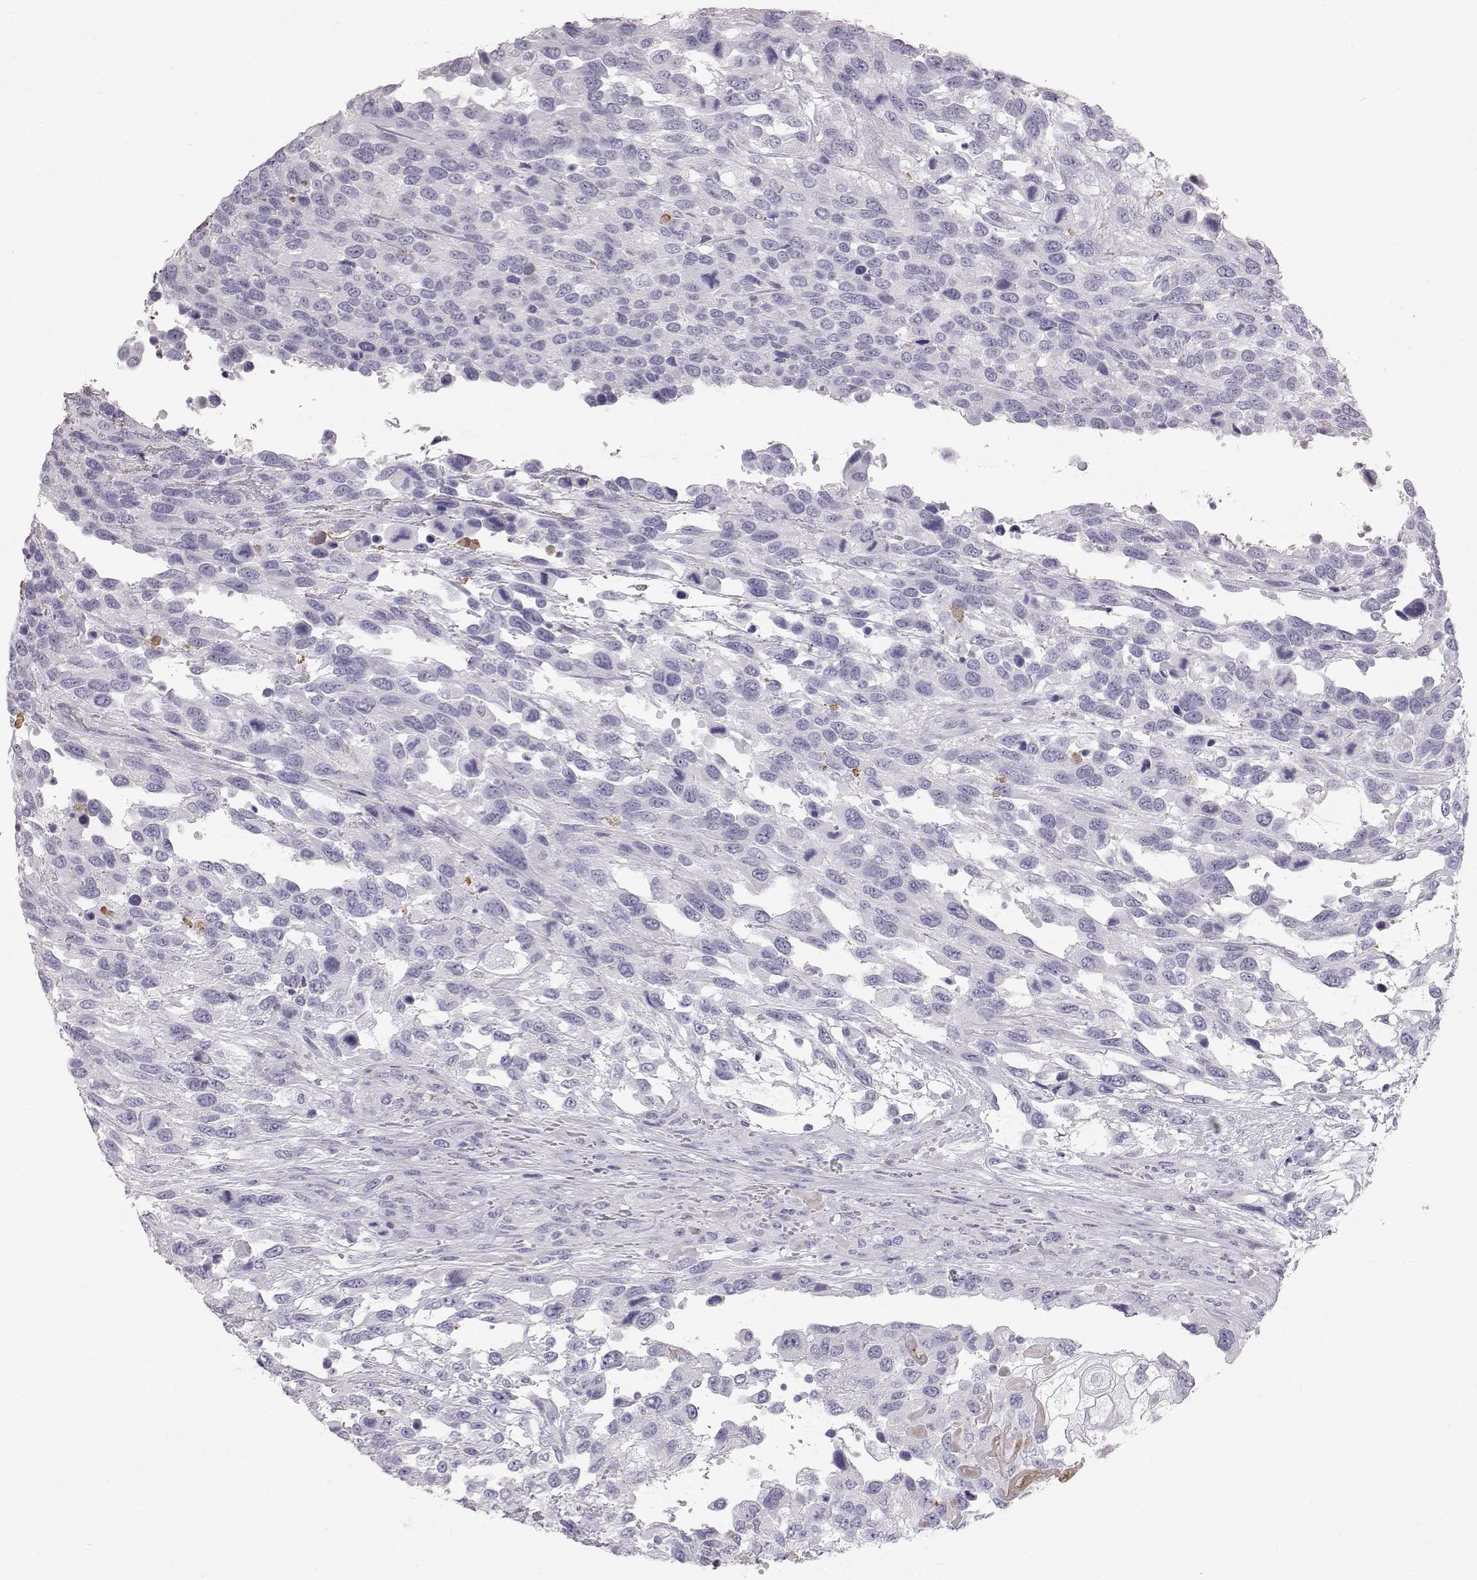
{"staining": {"intensity": "negative", "quantity": "none", "location": "none"}, "tissue": "urothelial cancer", "cell_type": "Tumor cells", "image_type": "cancer", "snomed": [{"axis": "morphology", "description": "Urothelial carcinoma, High grade"}, {"axis": "topography", "description": "Urinary bladder"}], "caption": "A micrograph of human high-grade urothelial carcinoma is negative for staining in tumor cells. (DAB (3,3'-diaminobenzidine) IHC, high magnification).", "gene": "KRTAP16-1", "patient": {"sex": "female", "age": 70}}